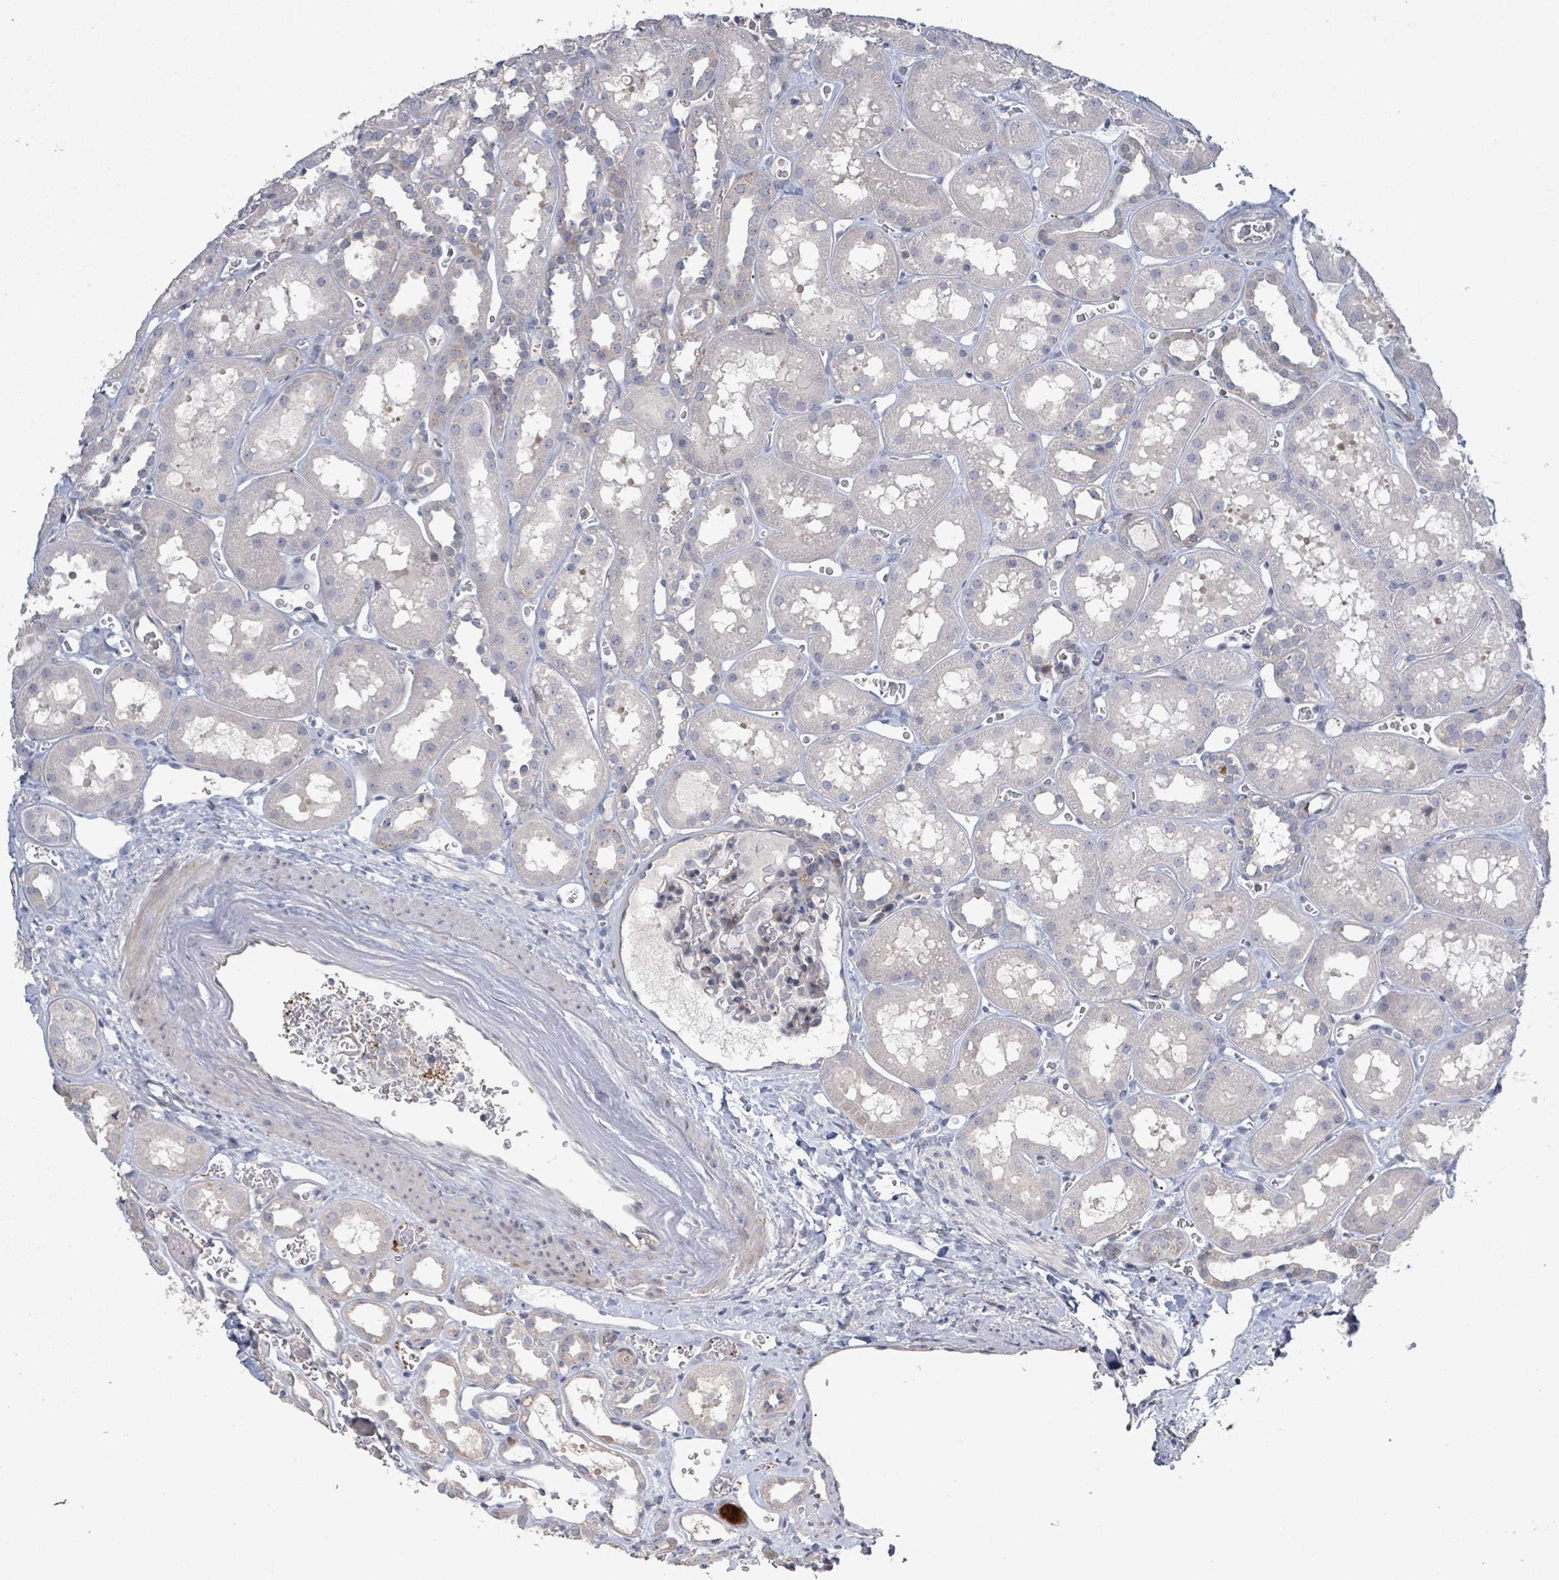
{"staining": {"intensity": "weak", "quantity": "<25%", "location": "cytoplasmic/membranous"}, "tissue": "kidney", "cell_type": "Cells in glomeruli", "image_type": "normal", "snomed": [{"axis": "morphology", "description": "Normal tissue, NOS"}, {"axis": "topography", "description": "Kidney"}], "caption": "DAB (3,3'-diaminobenzidine) immunohistochemical staining of benign kidney displays no significant positivity in cells in glomeruli.", "gene": "LILRA4", "patient": {"sex": "female", "age": 41}}